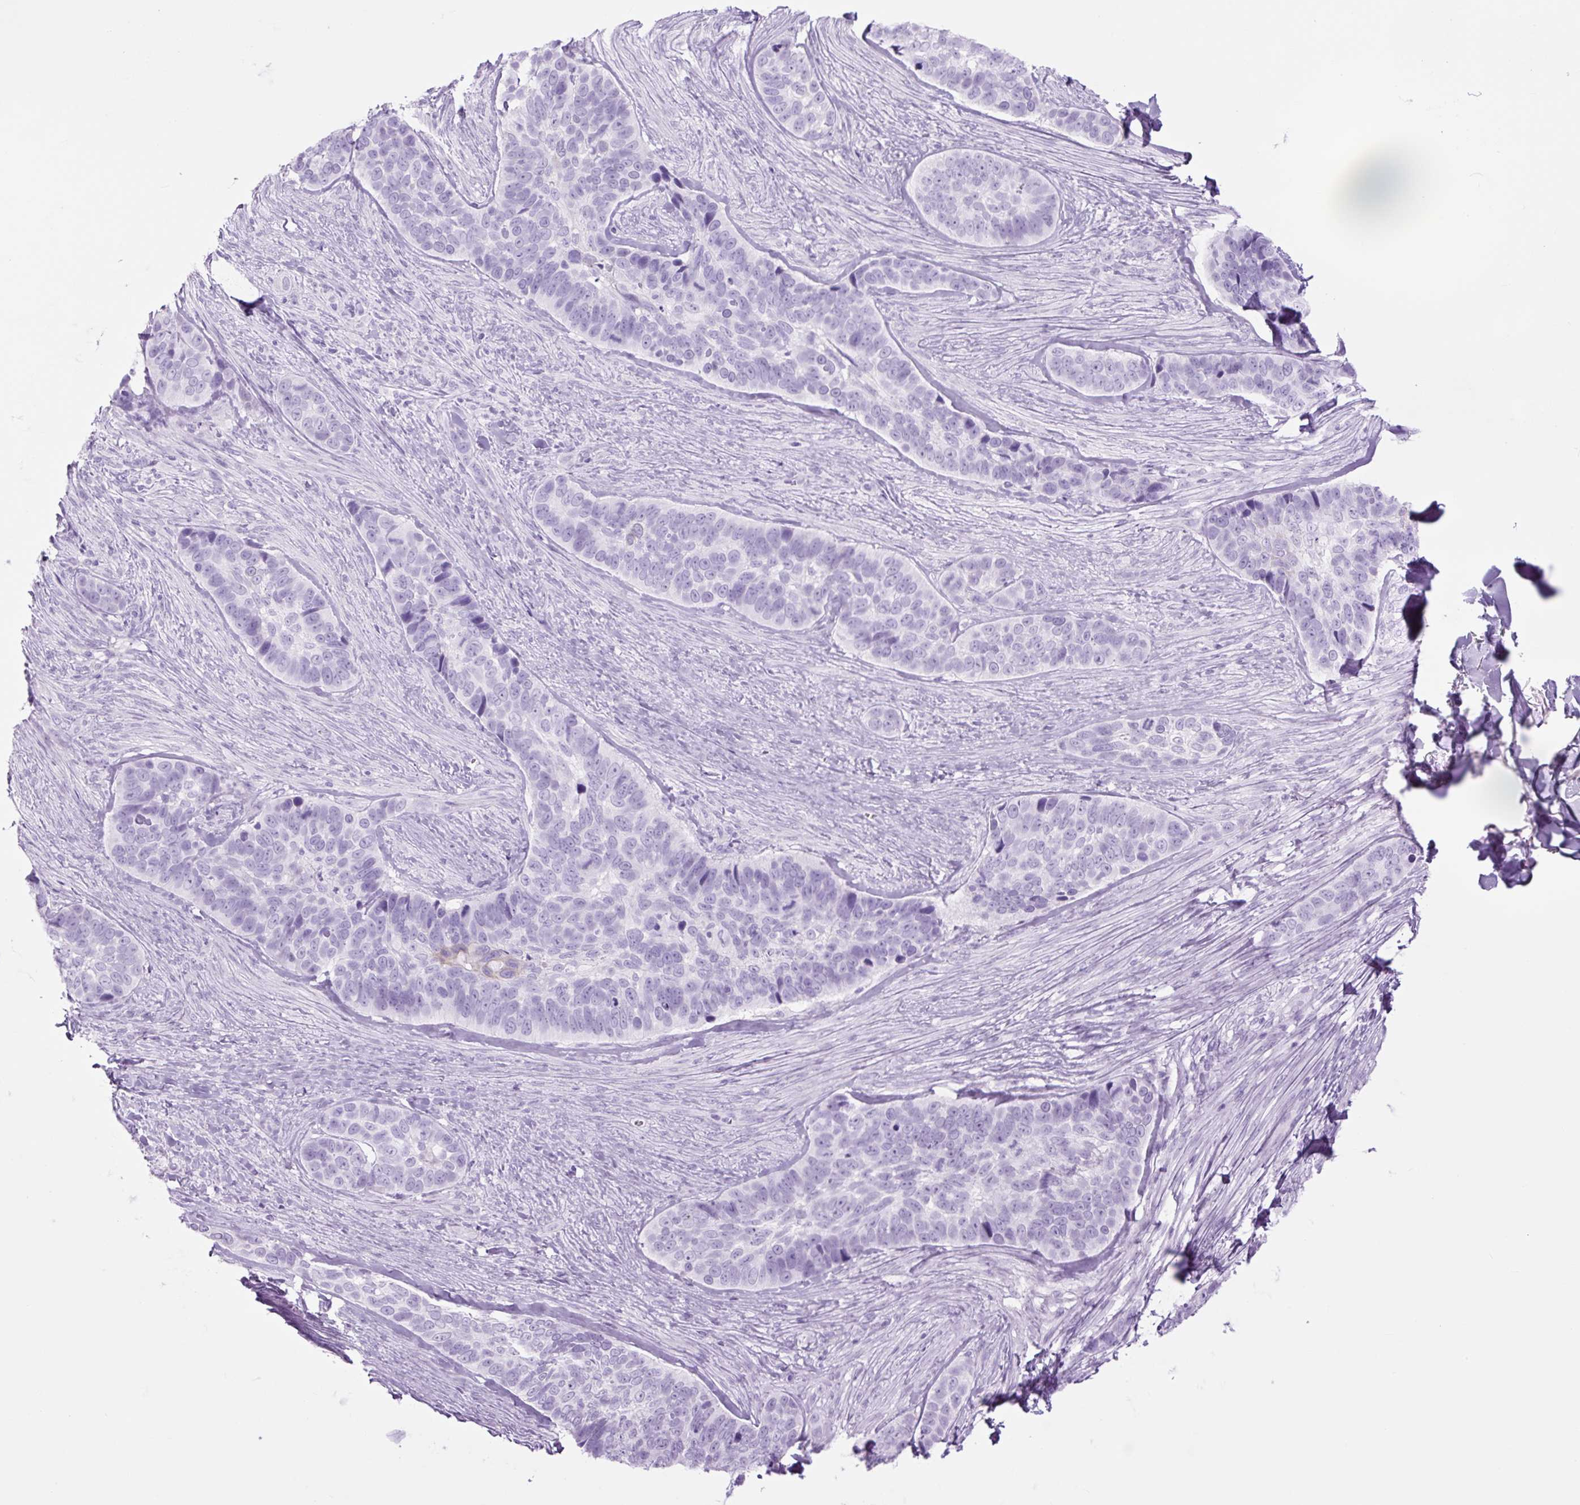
{"staining": {"intensity": "negative", "quantity": "none", "location": "none"}, "tissue": "skin cancer", "cell_type": "Tumor cells", "image_type": "cancer", "snomed": [{"axis": "morphology", "description": "Basal cell carcinoma"}, {"axis": "topography", "description": "Skin"}], "caption": "This is a image of immunohistochemistry staining of skin cancer, which shows no positivity in tumor cells.", "gene": "TFF2", "patient": {"sex": "female", "age": 82}}